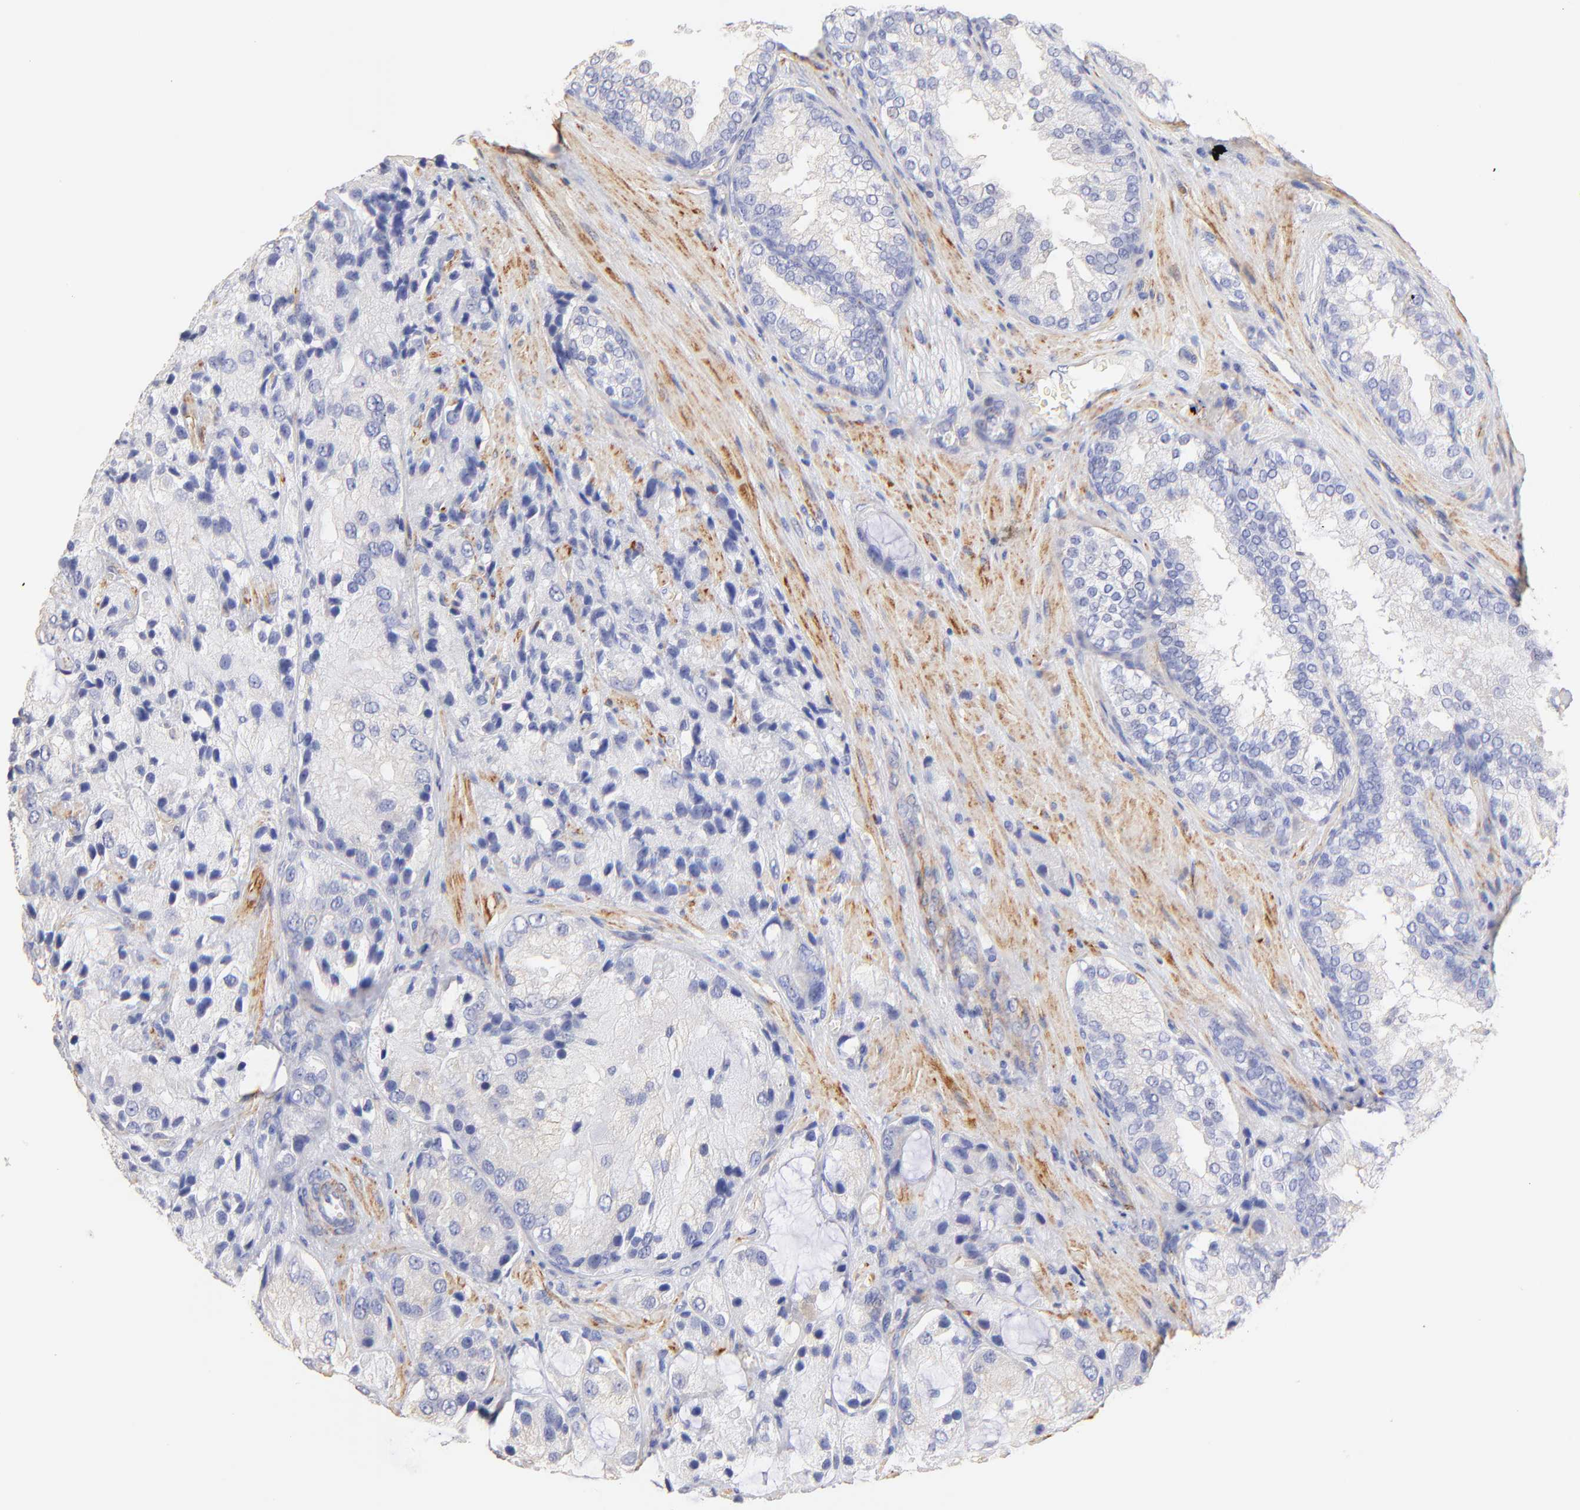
{"staining": {"intensity": "negative", "quantity": "none", "location": "none"}, "tissue": "prostate cancer", "cell_type": "Tumor cells", "image_type": "cancer", "snomed": [{"axis": "morphology", "description": "Adenocarcinoma, High grade"}, {"axis": "topography", "description": "Prostate"}], "caption": "The IHC image has no significant expression in tumor cells of prostate cancer (high-grade adenocarcinoma) tissue.", "gene": "ACTRT1", "patient": {"sex": "male", "age": 70}}